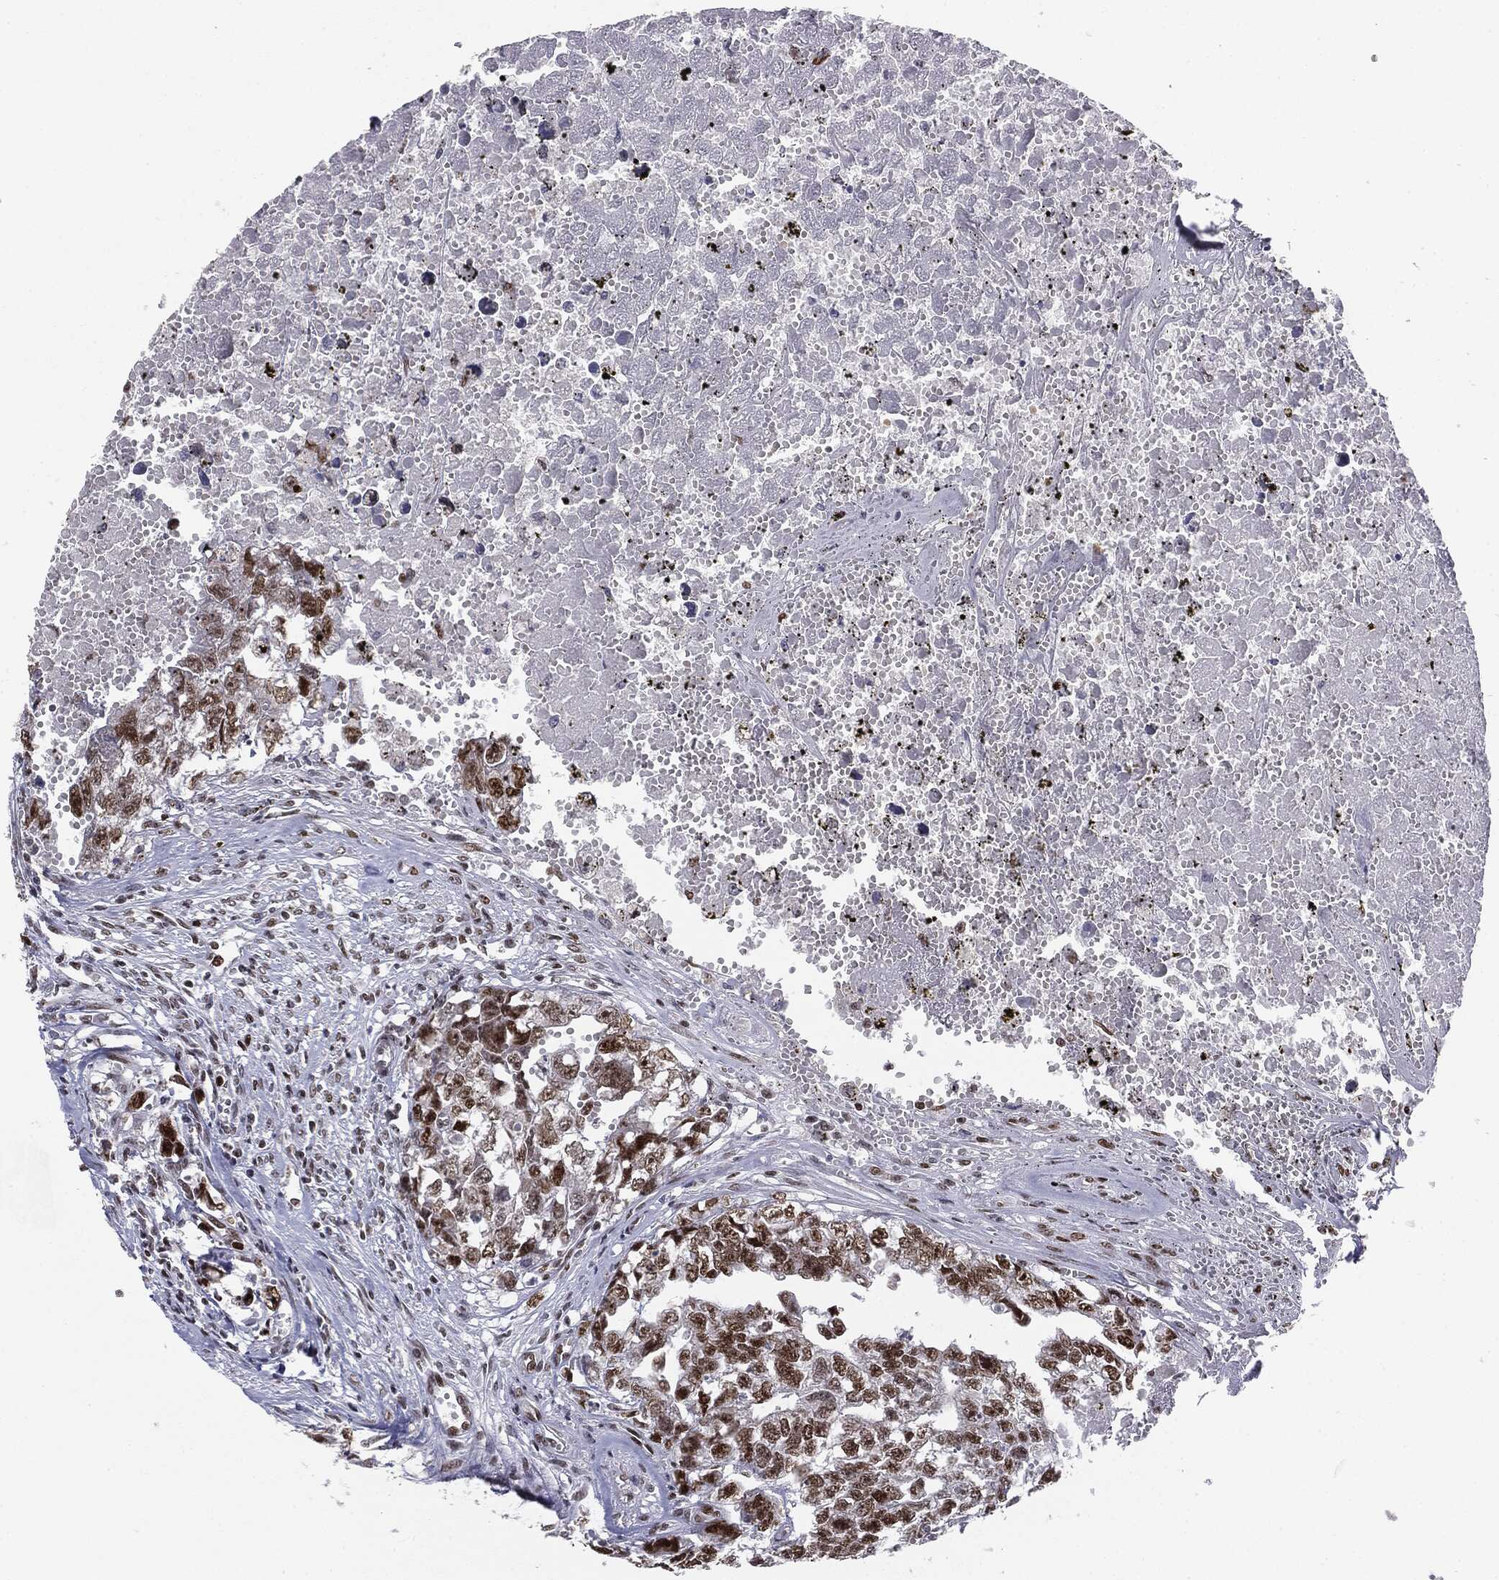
{"staining": {"intensity": "strong", "quantity": ">75%", "location": "nuclear"}, "tissue": "testis cancer", "cell_type": "Tumor cells", "image_type": "cancer", "snomed": [{"axis": "morphology", "description": "Seminoma, NOS"}, {"axis": "morphology", "description": "Carcinoma, Embryonal, NOS"}, {"axis": "topography", "description": "Testis"}], "caption": "Tumor cells demonstrate high levels of strong nuclear staining in about >75% of cells in embryonal carcinoma (testis).", "gene": "MDC1", "patient": {"sex": "male", "age": 22}}